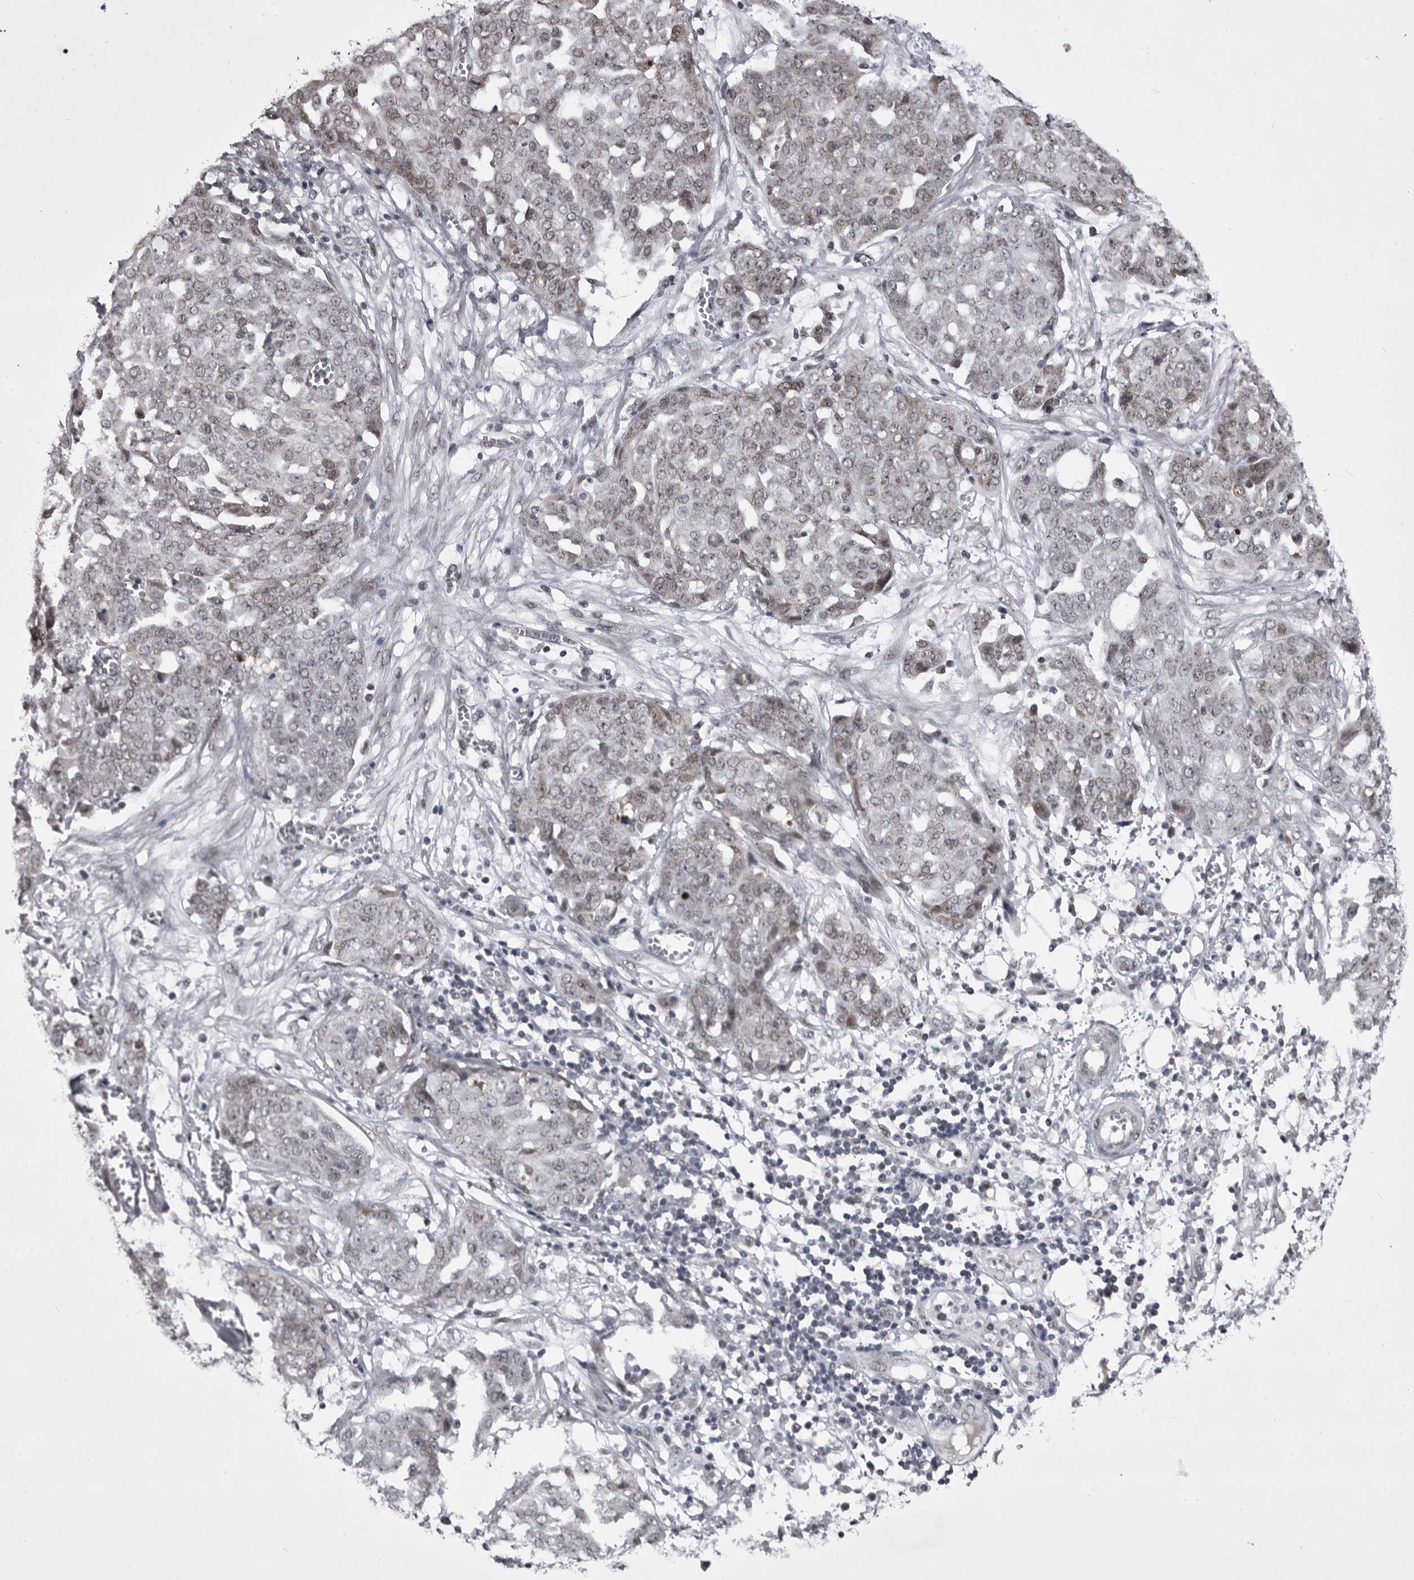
{"staining": {"intensity": "negative", "quantity": "none", "location": "none"}, "tissue": "ovarian cancer", "cell_type": "Tumor cells", "image_type": "cancer", "snomed": [{"axis": "morphology", "description": "Cystadenocarcinoma, serous, NOS"}, {"axis": "topography", "description": "Soft tissue"}, {"axis": "topography", "description": "Ovary"}], "caption": "IHC of ovarian cancer exhibits no expression in tumor cells.", "gene": "PRPF3", "patient": {"sex": "female", "age": 57}}